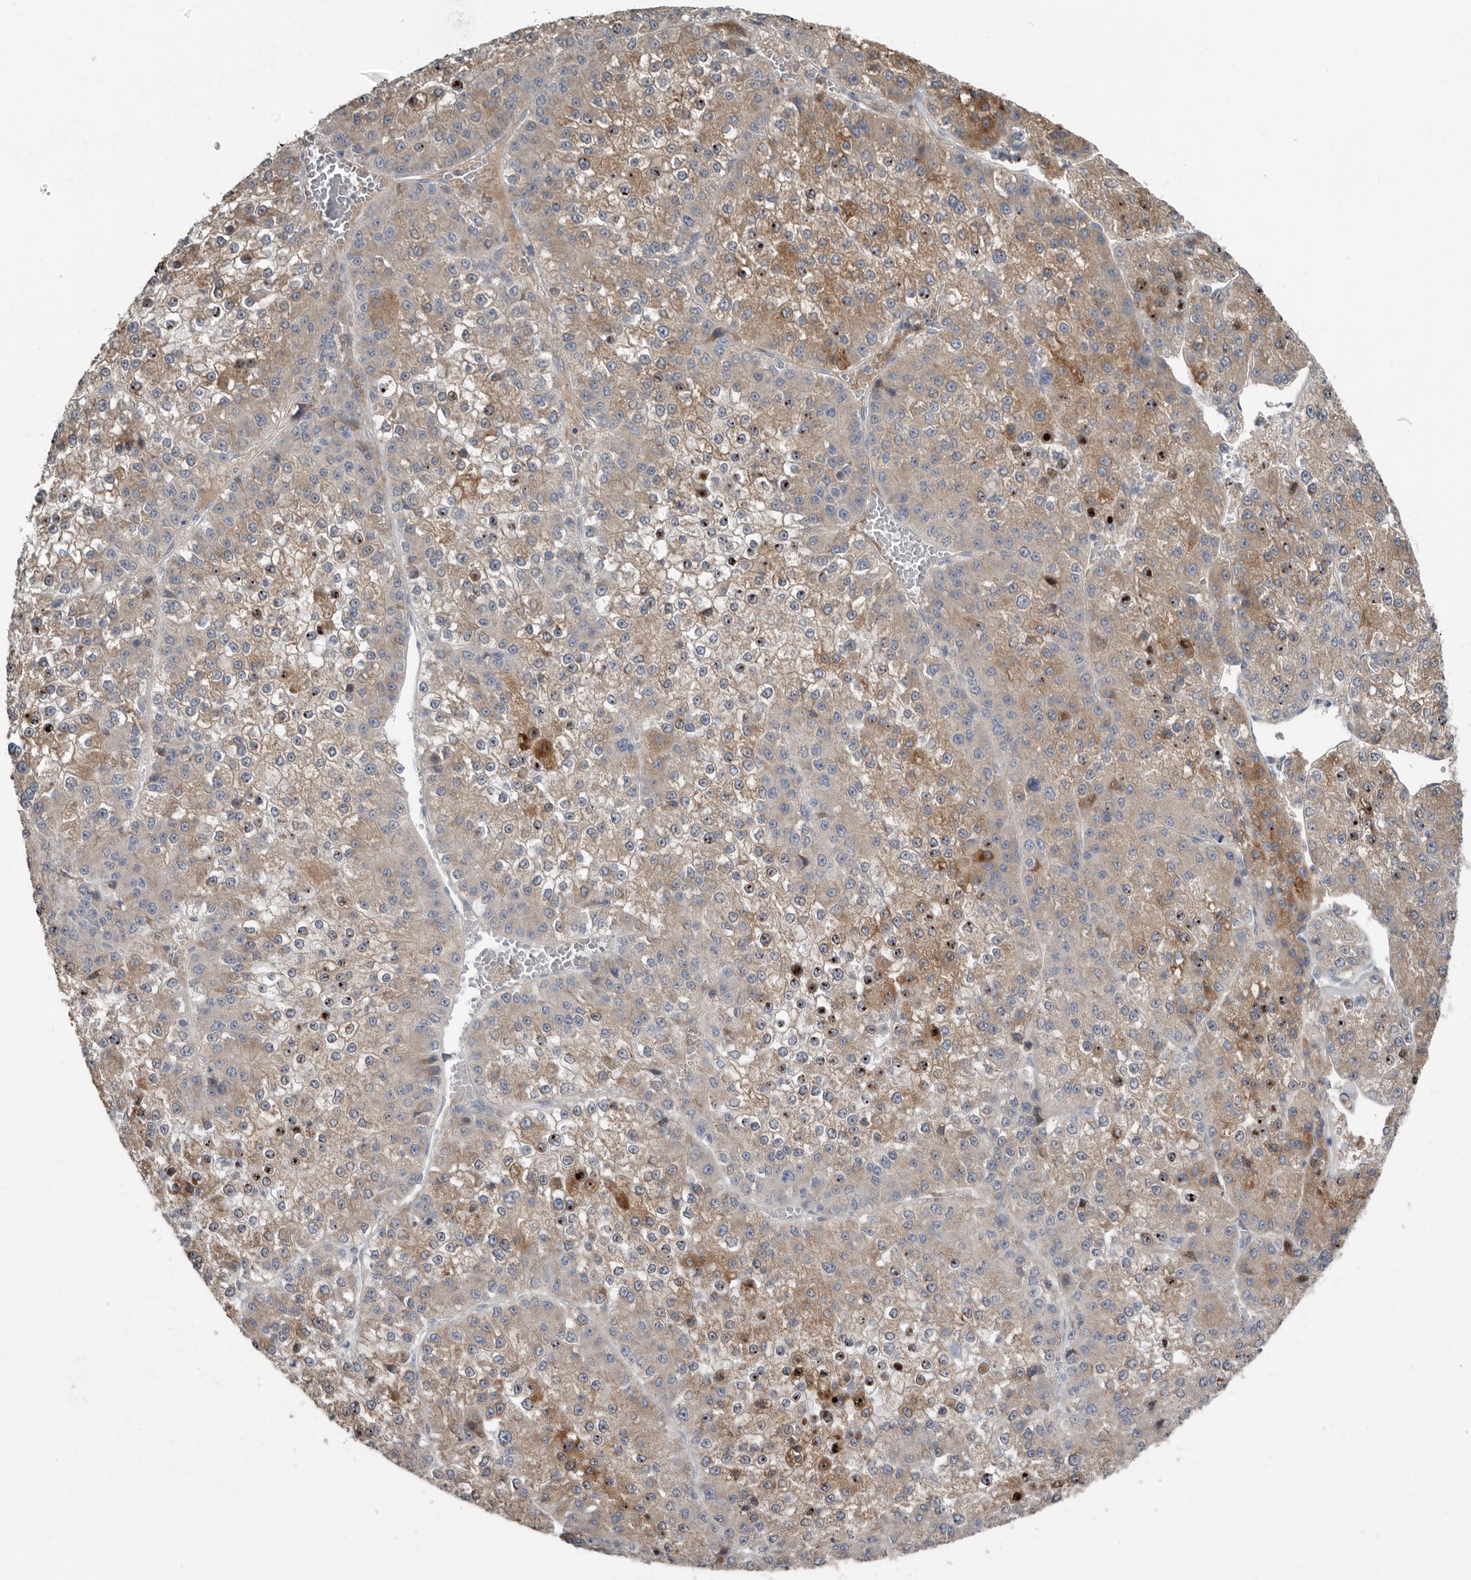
{"staining": {"intensity": "moderate", "quantity": "25%-75%", "location": "cytoplasmic/membranous"}, "tissue": "liver cancer", "cell_type": "Tumor cells", "image_type": "cancer", "snomed": [{"axis": "morphology", "description": "Carcinoma, Hepatocellular, NOS"}, {"axis": "topography", "description": "Liver"}], "caption": "Protein expression analysis of hepatocellular carcinoma (liver) reveals moderate cytoplasmic/membranous expression in approximately 25%-75% of tumor cells.", "gene": "ZNF114", "patient": {"sex": "female", "age": 73}}